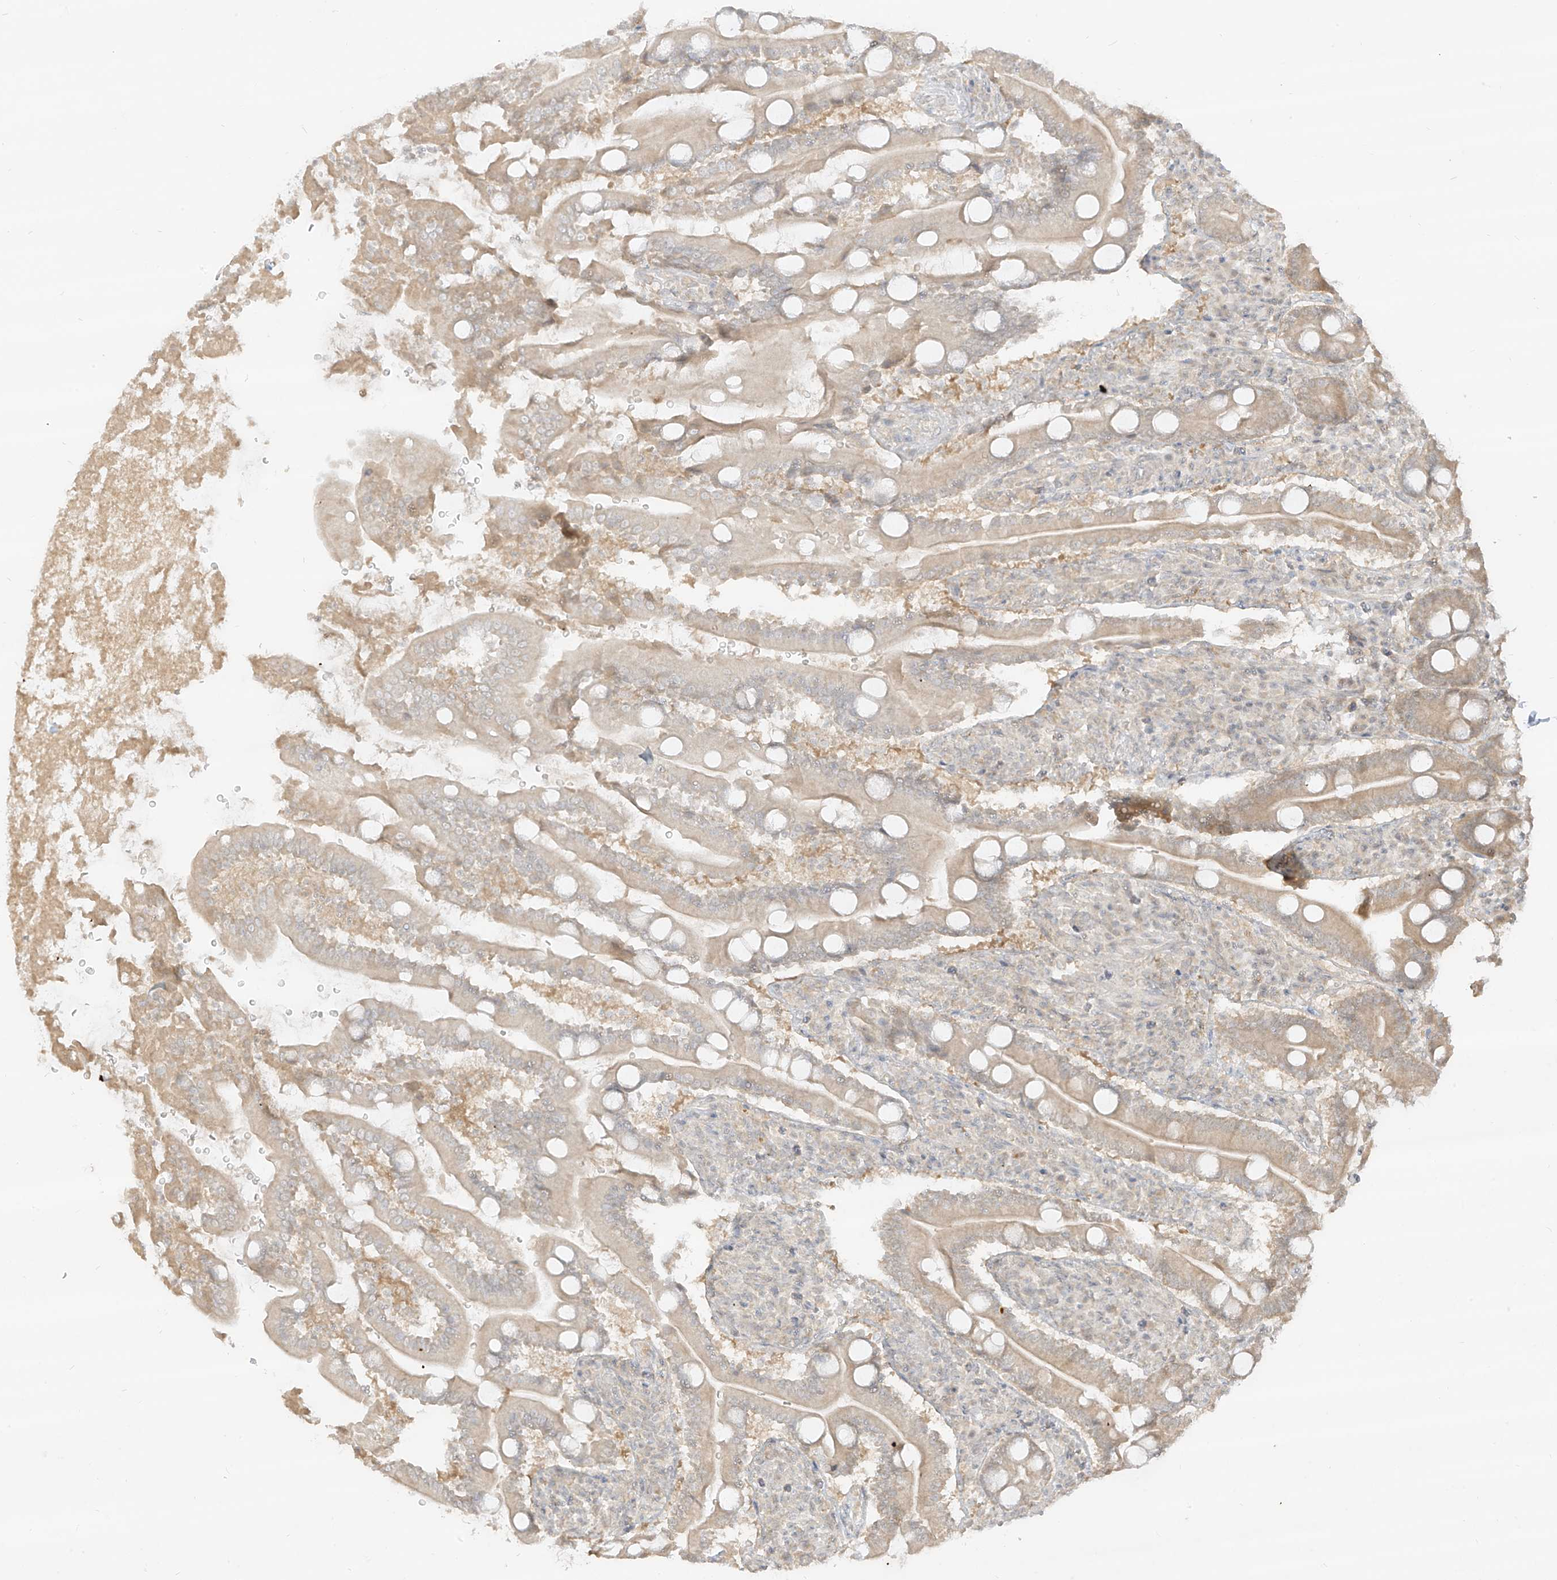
{"staining": {"intensity": "weak", "quantity": "25%-75%", "location": "cytoplasmic/membranous"}, "tissue": "duodenum", "cell_type": "Glandular cells", "image_type": "normal", "snomed": [{"axis": "morphology", "description": "Normal tissue, NOS"}, {"axis": "topography", "description": "Duodenum"}], "caption": "Protein expression by immunohistochemistry shows weak cytoplasmic/membranous positivity in about 25%-75% of glandular cells in normal duodenum. Nuclei are stained in blue.", "gene": "LIPT1", "patient": {"sex": "male", "age": 35}}